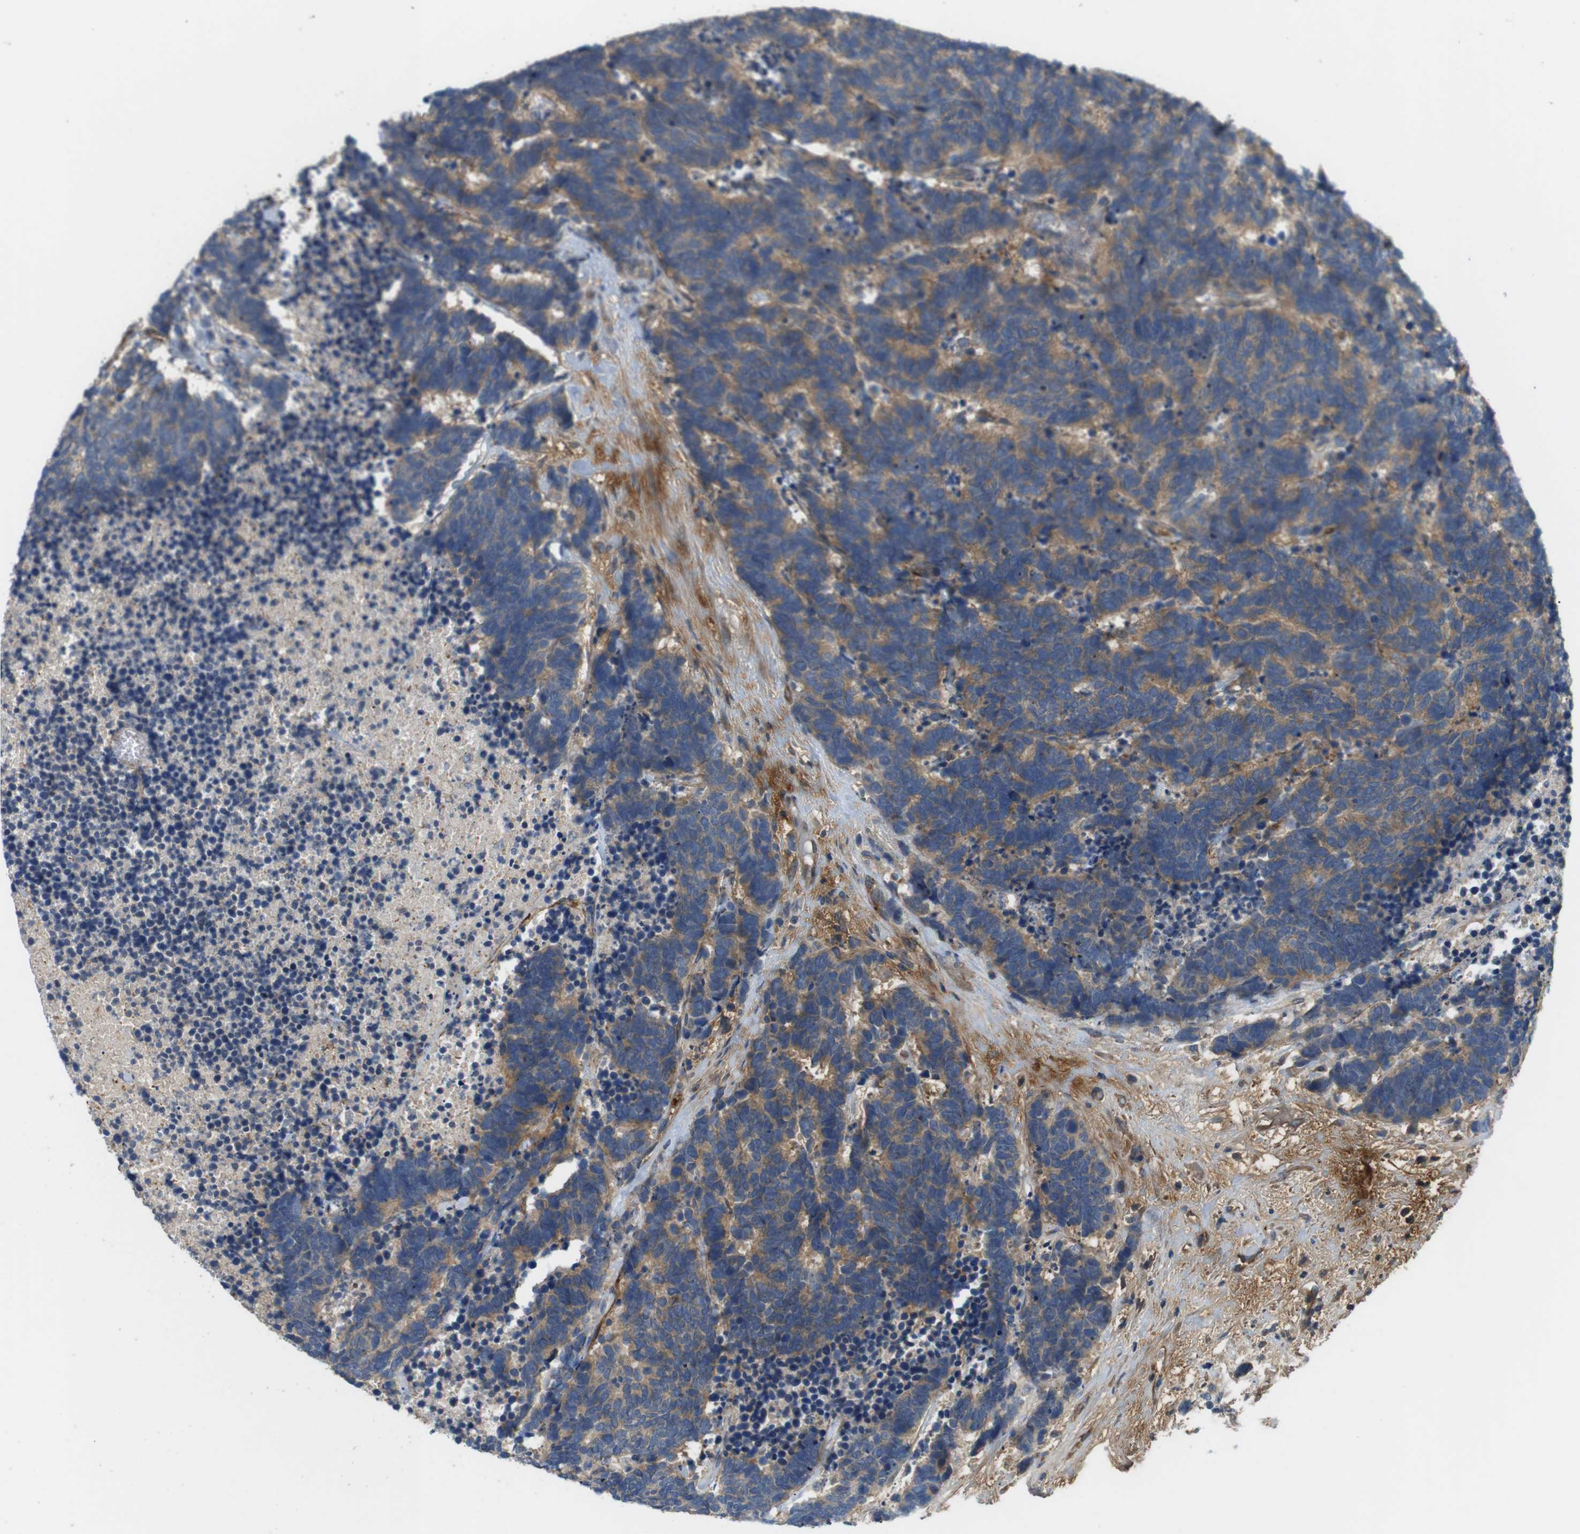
{"staining": {"intensity": "weak", "quantity": ">75%", "location": "cytoplasmic/membranous"}, "tissue": "carcinoid", "cell_type": "Tumor cells", "image_type": "cancer", "snomed": [{"axis": "morphology", "description": "Carcinoma, NOS"}, {"axis": "morphology", "description": "Carcinoid, malignant, NOS"}, {"axis": "topography", "description": "Urinary bladder"}], "caption": "Carcinoma stained for a protein exhibits weak cytoplasmic/membranous positivity in tumor cells. The staining was performed using DAB to visualize the protein expression in brown, while the nuclei were stained in blue with hematoxylin (Magnification: 20x).", "gene": "BVES", "patient": {"sex": "male", "age": 57}}